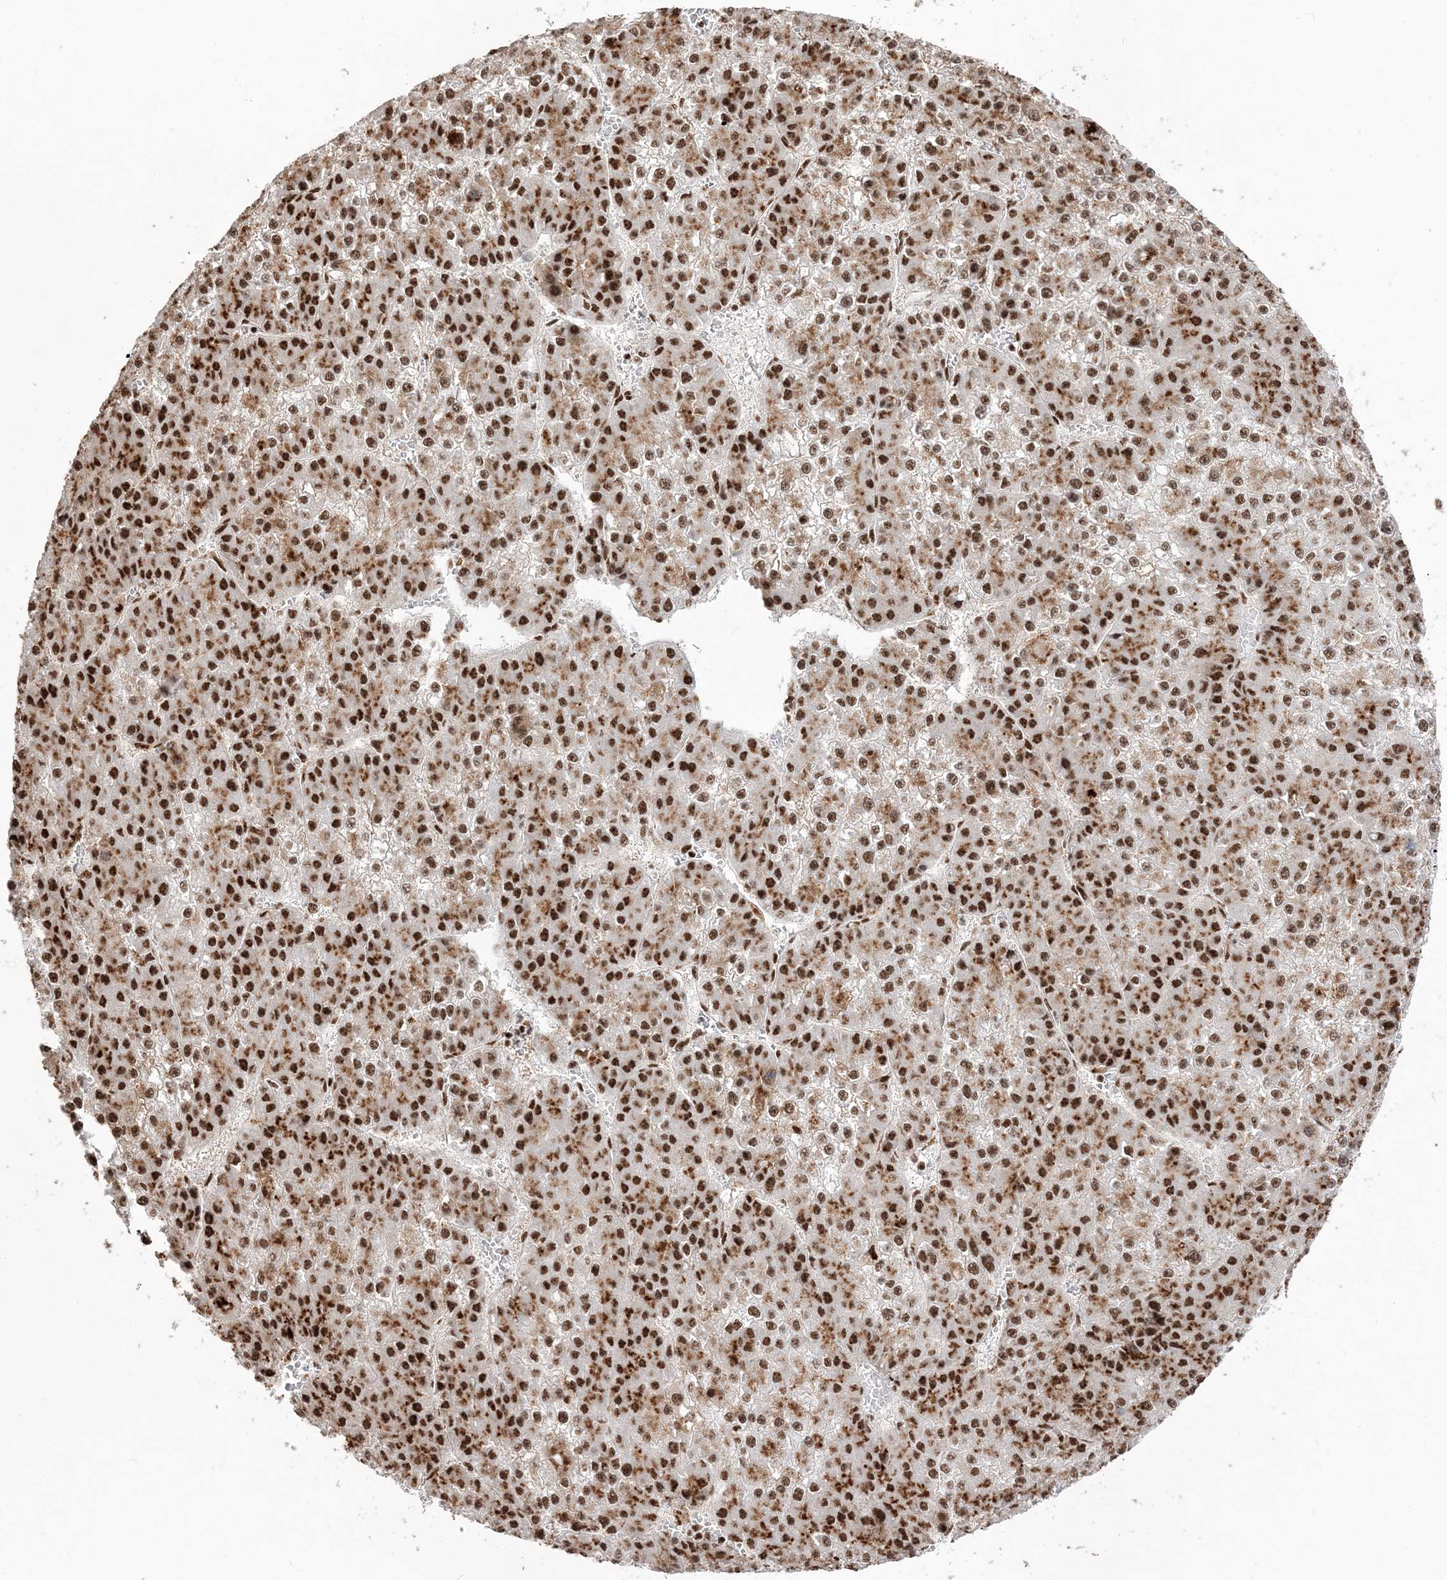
{"staining": {"intensity": "strong", "quantity": ">75%", "location": "nuclear"}, "tissue": "liver cancer", "cell_type": "Tumor cells", "image_type": "cancer", "snomed": [{"axis": "morphology", "description": "Carcinoma, Hepatocellular, NOS"}, {"axis": "topography", "description": "Liver"}], "caption": "This micrograph reveals immunohistochemistry (IHC) staining of liver cancer (hepatocellular carcinoma), with high strong nuclear expression in approximately >75% of tumor cells.", "gene": "RBM17", "patient": {"sex": "female", "age": 73}}